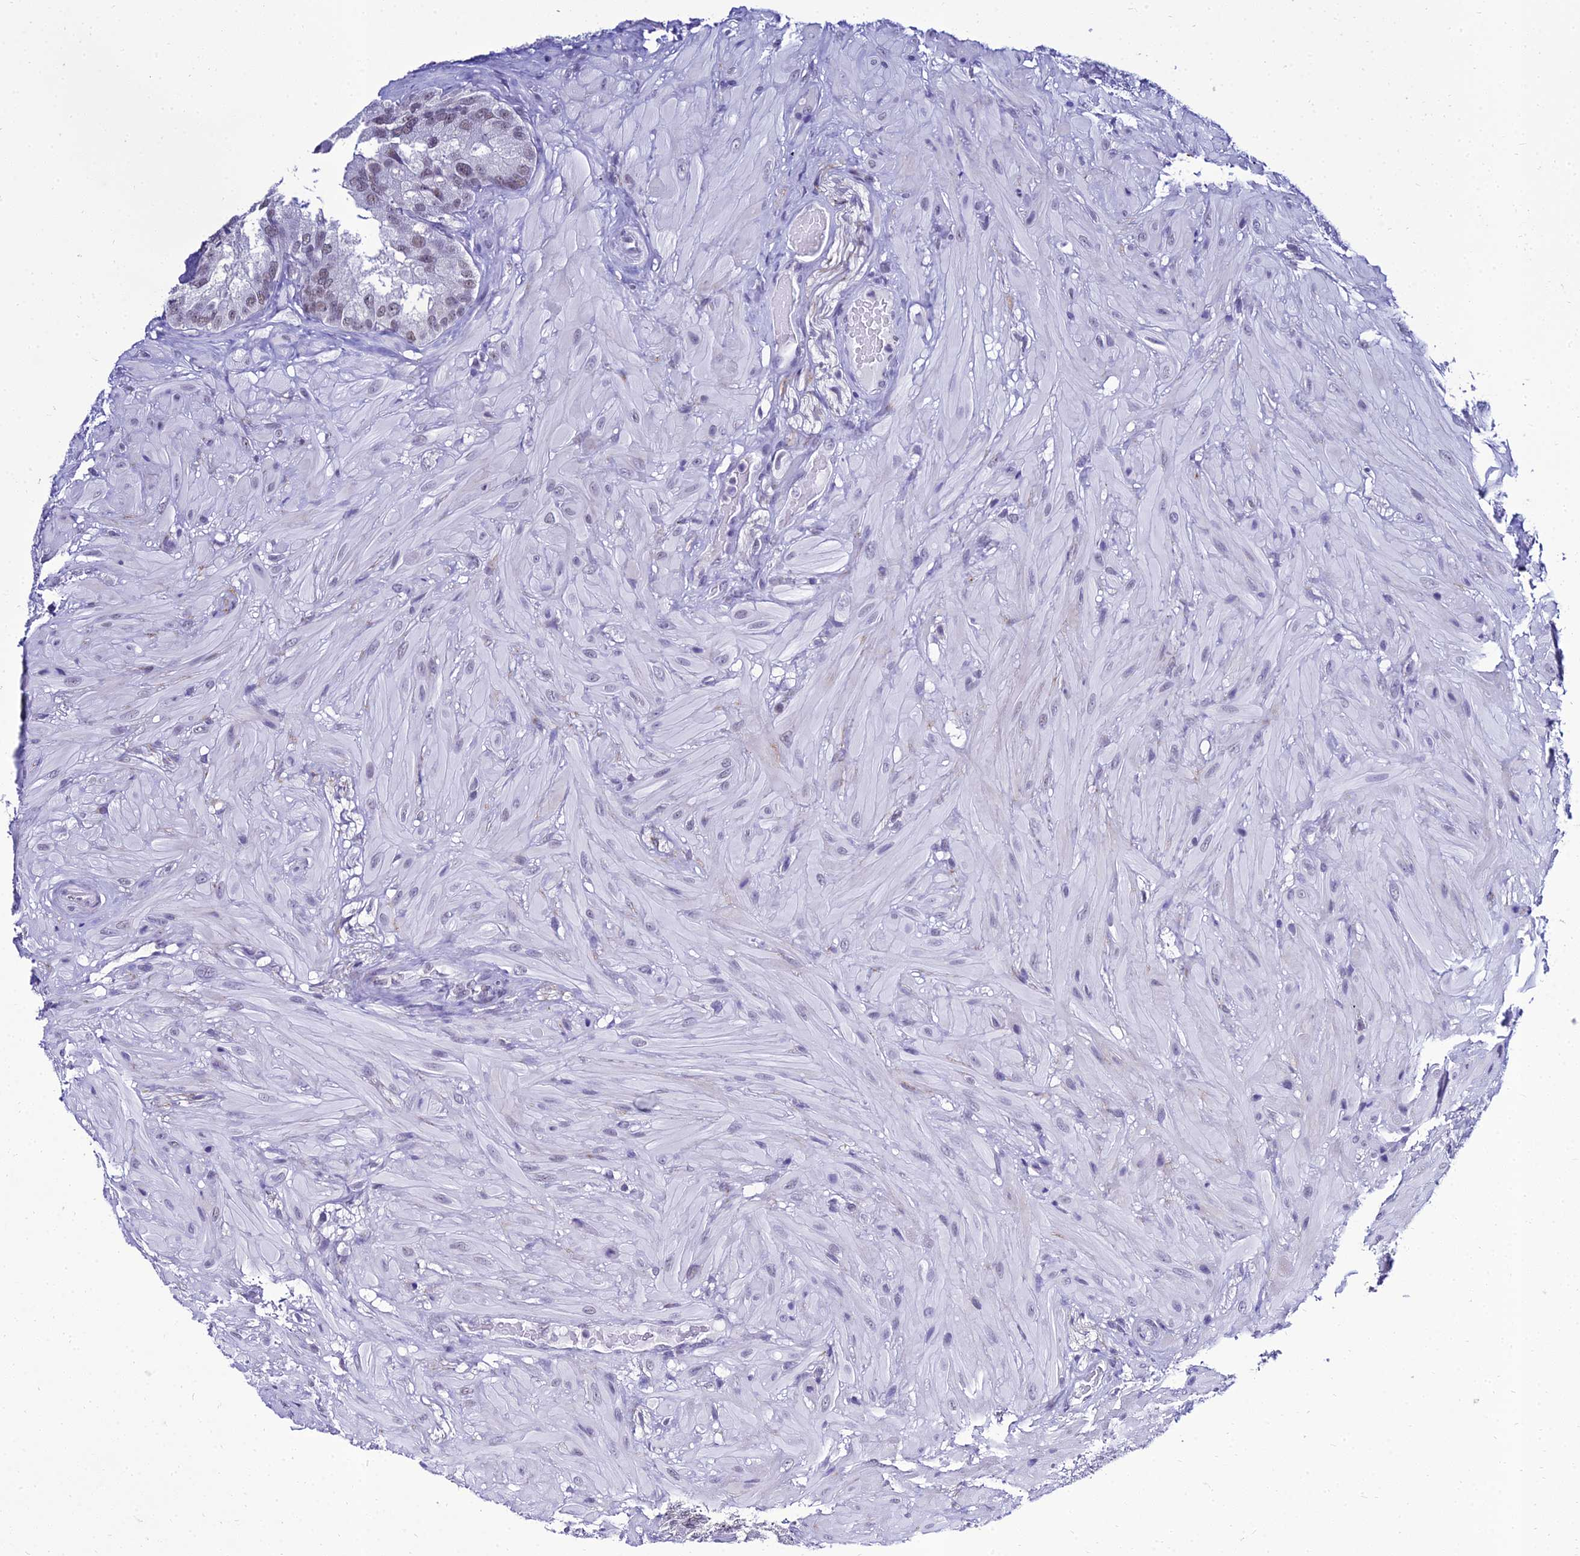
{"staining": {"intensity": "weak", "quantity": "25%-75%", "location": "nuclear"}, "tissue": "seminal vesicle", "cell_type": "Glandular cells", "image_type": "normal", "snomed": [{"axis": "morphology", "description": "Normal tissue, NOS"}, {"axis": "topography", "description": "Seminal veicle"}, {"axis": "topography", "description": "Peripheral nerve tissue"}], "caption": "This micrograph displays immunohistochemistry staining of benign seminal vesicle, with low weak nuclear positivity in about 25%-75% of glandular cells.", "gene": "PPP4R2", "patient": {"sex": "male", "age": 67}}